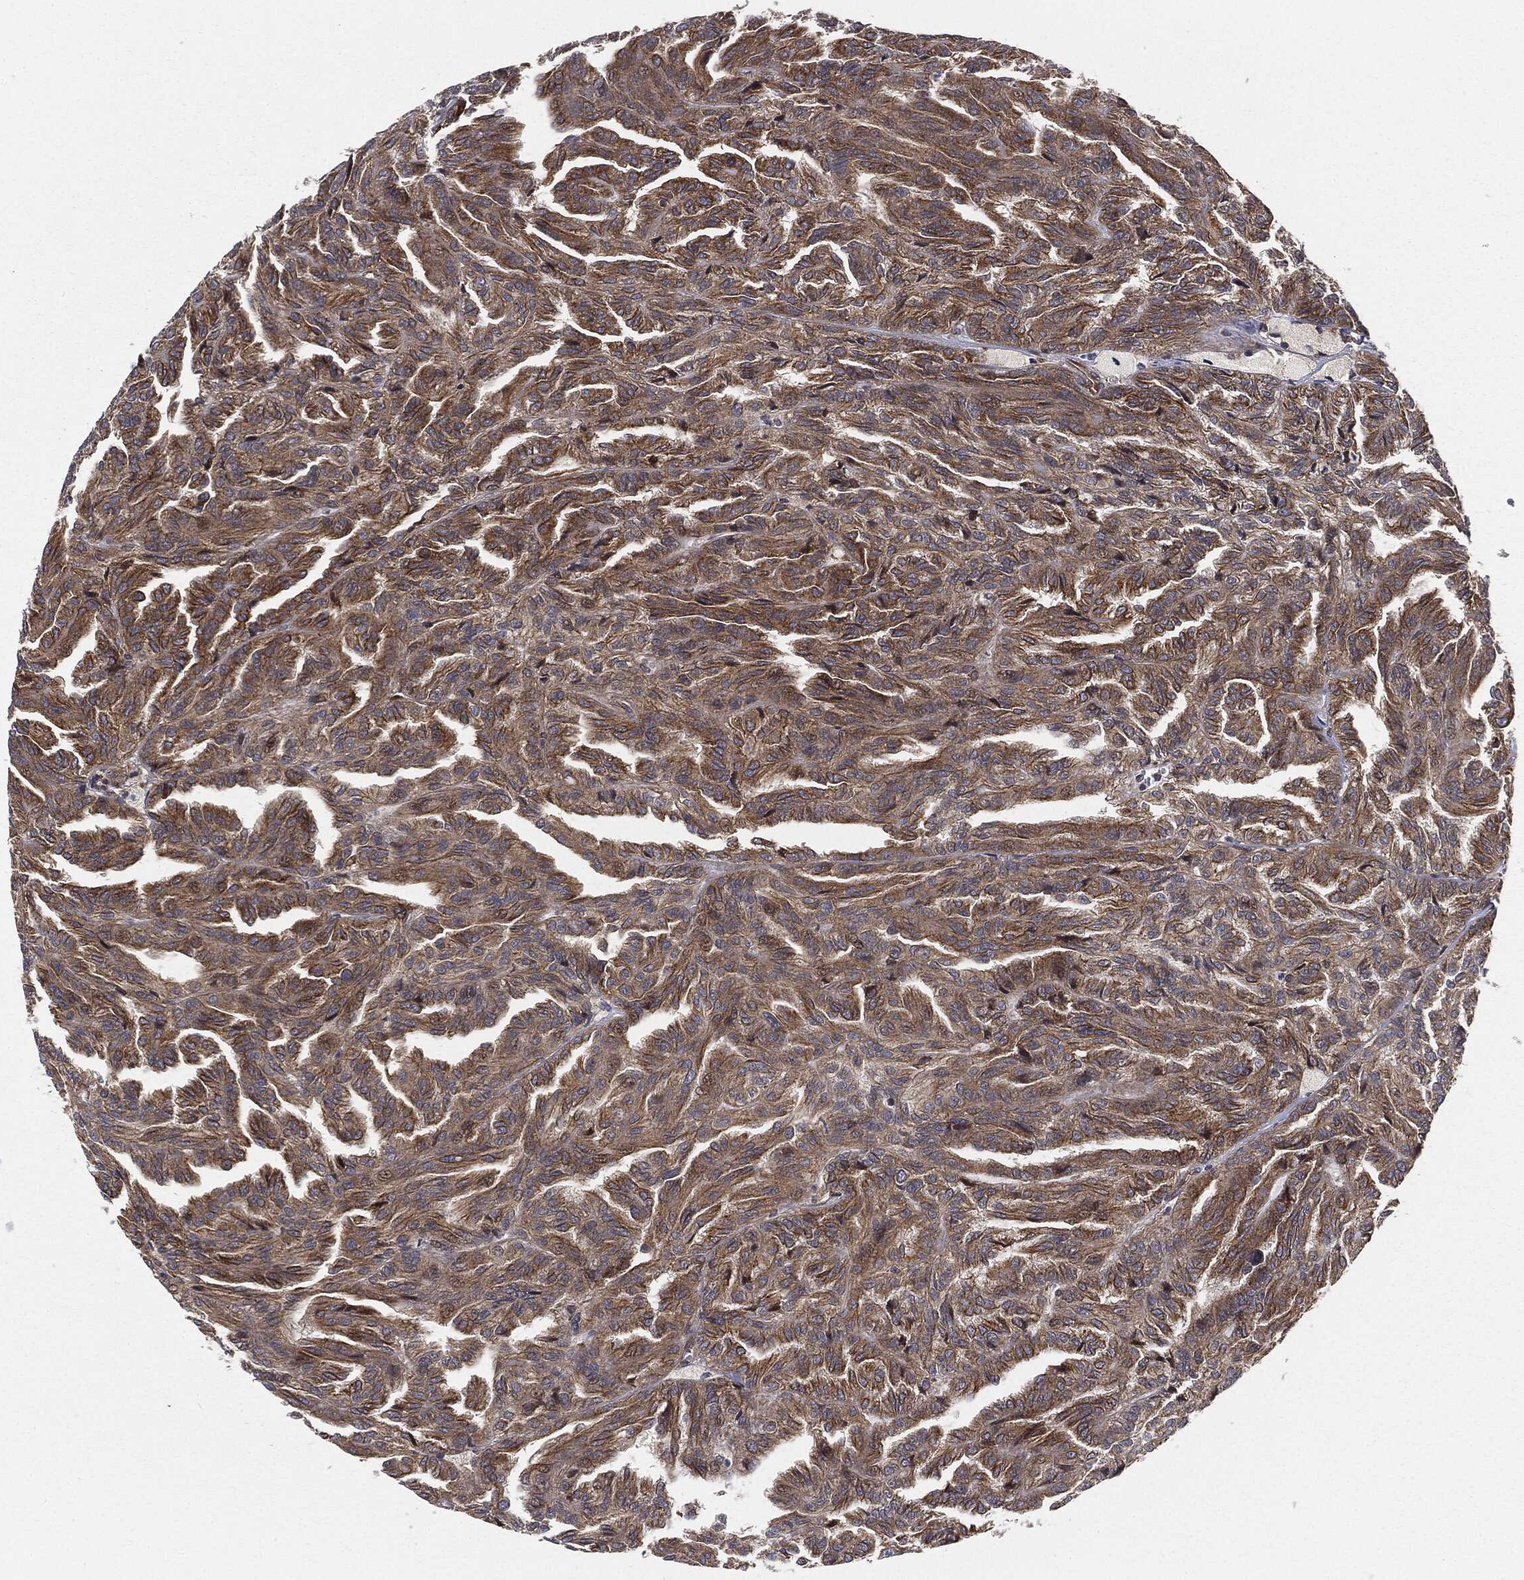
{"staining": {"intensity": "moderate", "quantity": ">75%", "location": "cytoplasmic/membranous"}, "tissue": "renal cancer", "cell_type": "Tumor cells", "image_type": "cancer", "snomed": [{"axis": "morphology", "description": "Adenocarcinoma, NOS"}, {"axis": "topography", "description": "Kidney"}], "caption": "Tumor cells demonstrate medium levels of moderate cytoplasmic/membranous positivity in approximately >75% of cells in adenocarcinoma (renal).", "gene": "CYLD", "patient": {"sex": "male", "age": 79}}